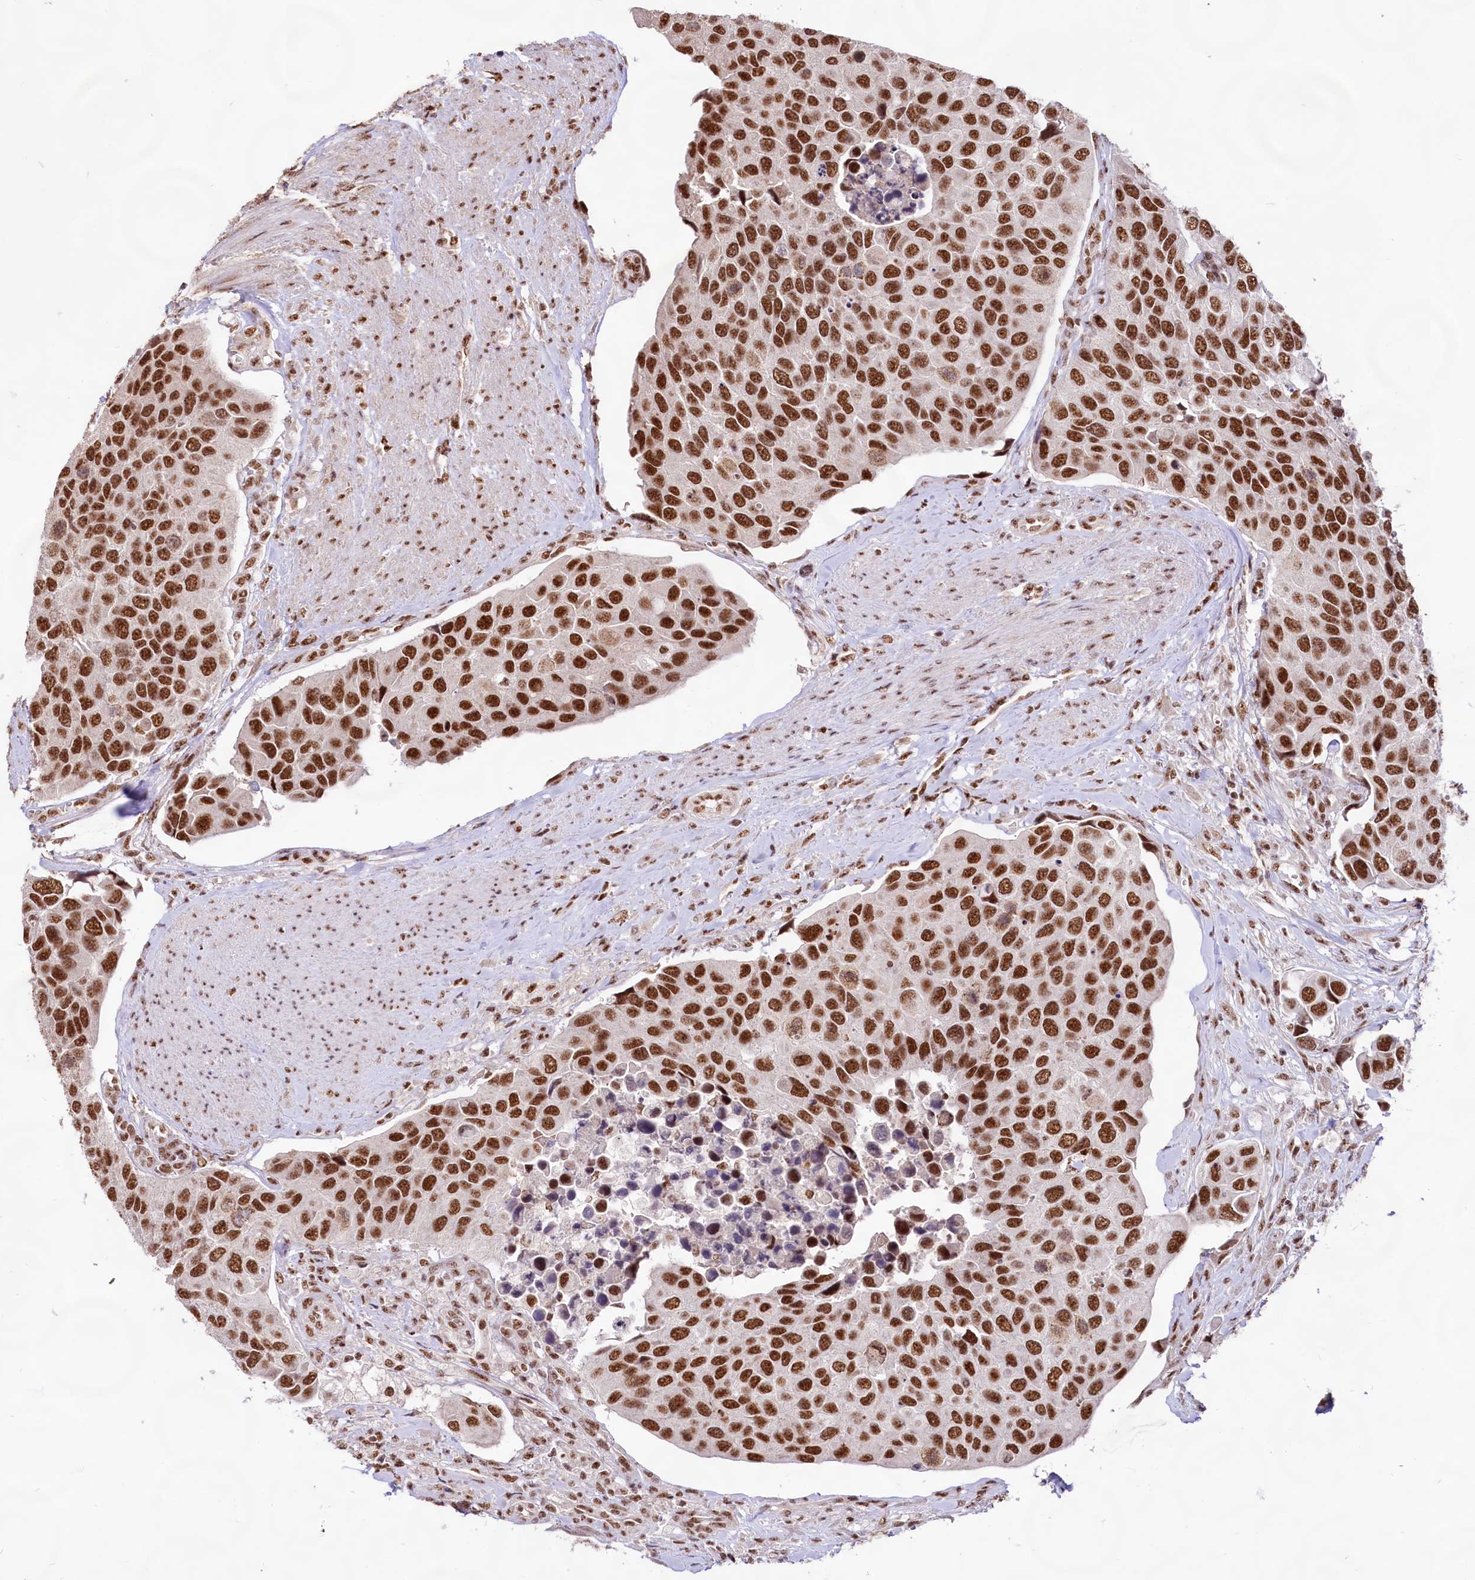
{"staining": {"intensity": "strong", "quantity": ">75%", "location": "nuclear"}, "tissue": "urothelial cancer", "cell_type": "Tumor cells", "image_type": "cancer", "snomed": [{"axis": "morphology", "description": "Urothelial carcinoma, High grade"}, {"axis": "topography", "description": "Urinary bladder"}], "caption": "Brown immunohistochemical staining in human high-grade urothelial carcinoma reveals strong nuclear positivity in about >75% of tumor cells.", "gene": "HIRA", "patient": {"sex": "male", "age": 74}}